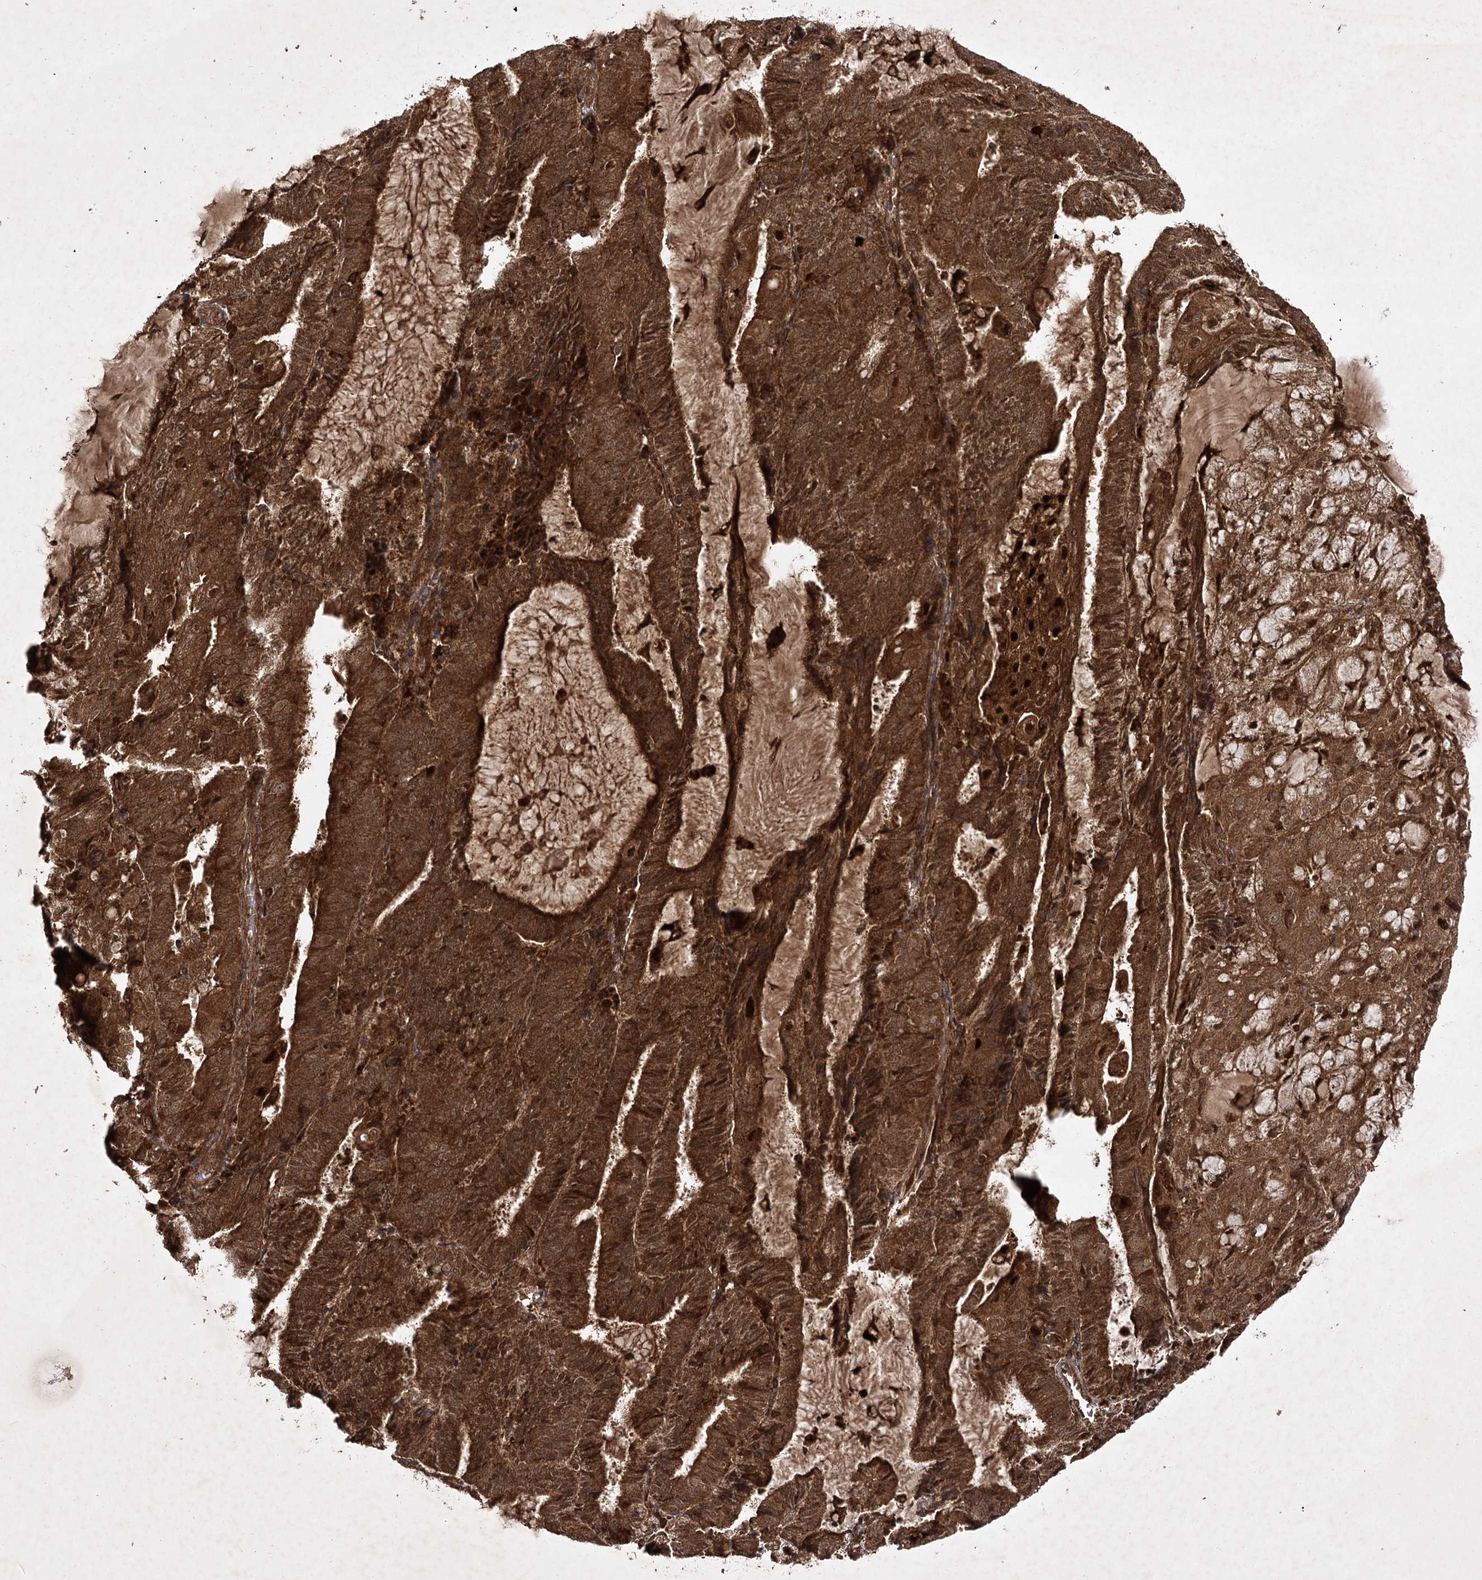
{"staining": {"intensity": "strong", "quantity": ">75%", "location": "cytoplasmic/membranous,nuclear"}, "tissue": "endometrial cancer", "cell_type": "Tumor cells", "image_type": "cancer", "snomed": [{"axis": "morphology", "description": "Adenocarcinoma, NOS"}, {"axis": "topography", "description": "Endometrium"}], "caption": "There is high levels of strong cytoplasmic/membranous and nuclear staining in tumor cells of endometrial adenocarcinoma, as demonstrated by immunohistochemical staining (brown color).", "gene": "DNAJC13", "patient": {"sex": "female", "age": 81}}